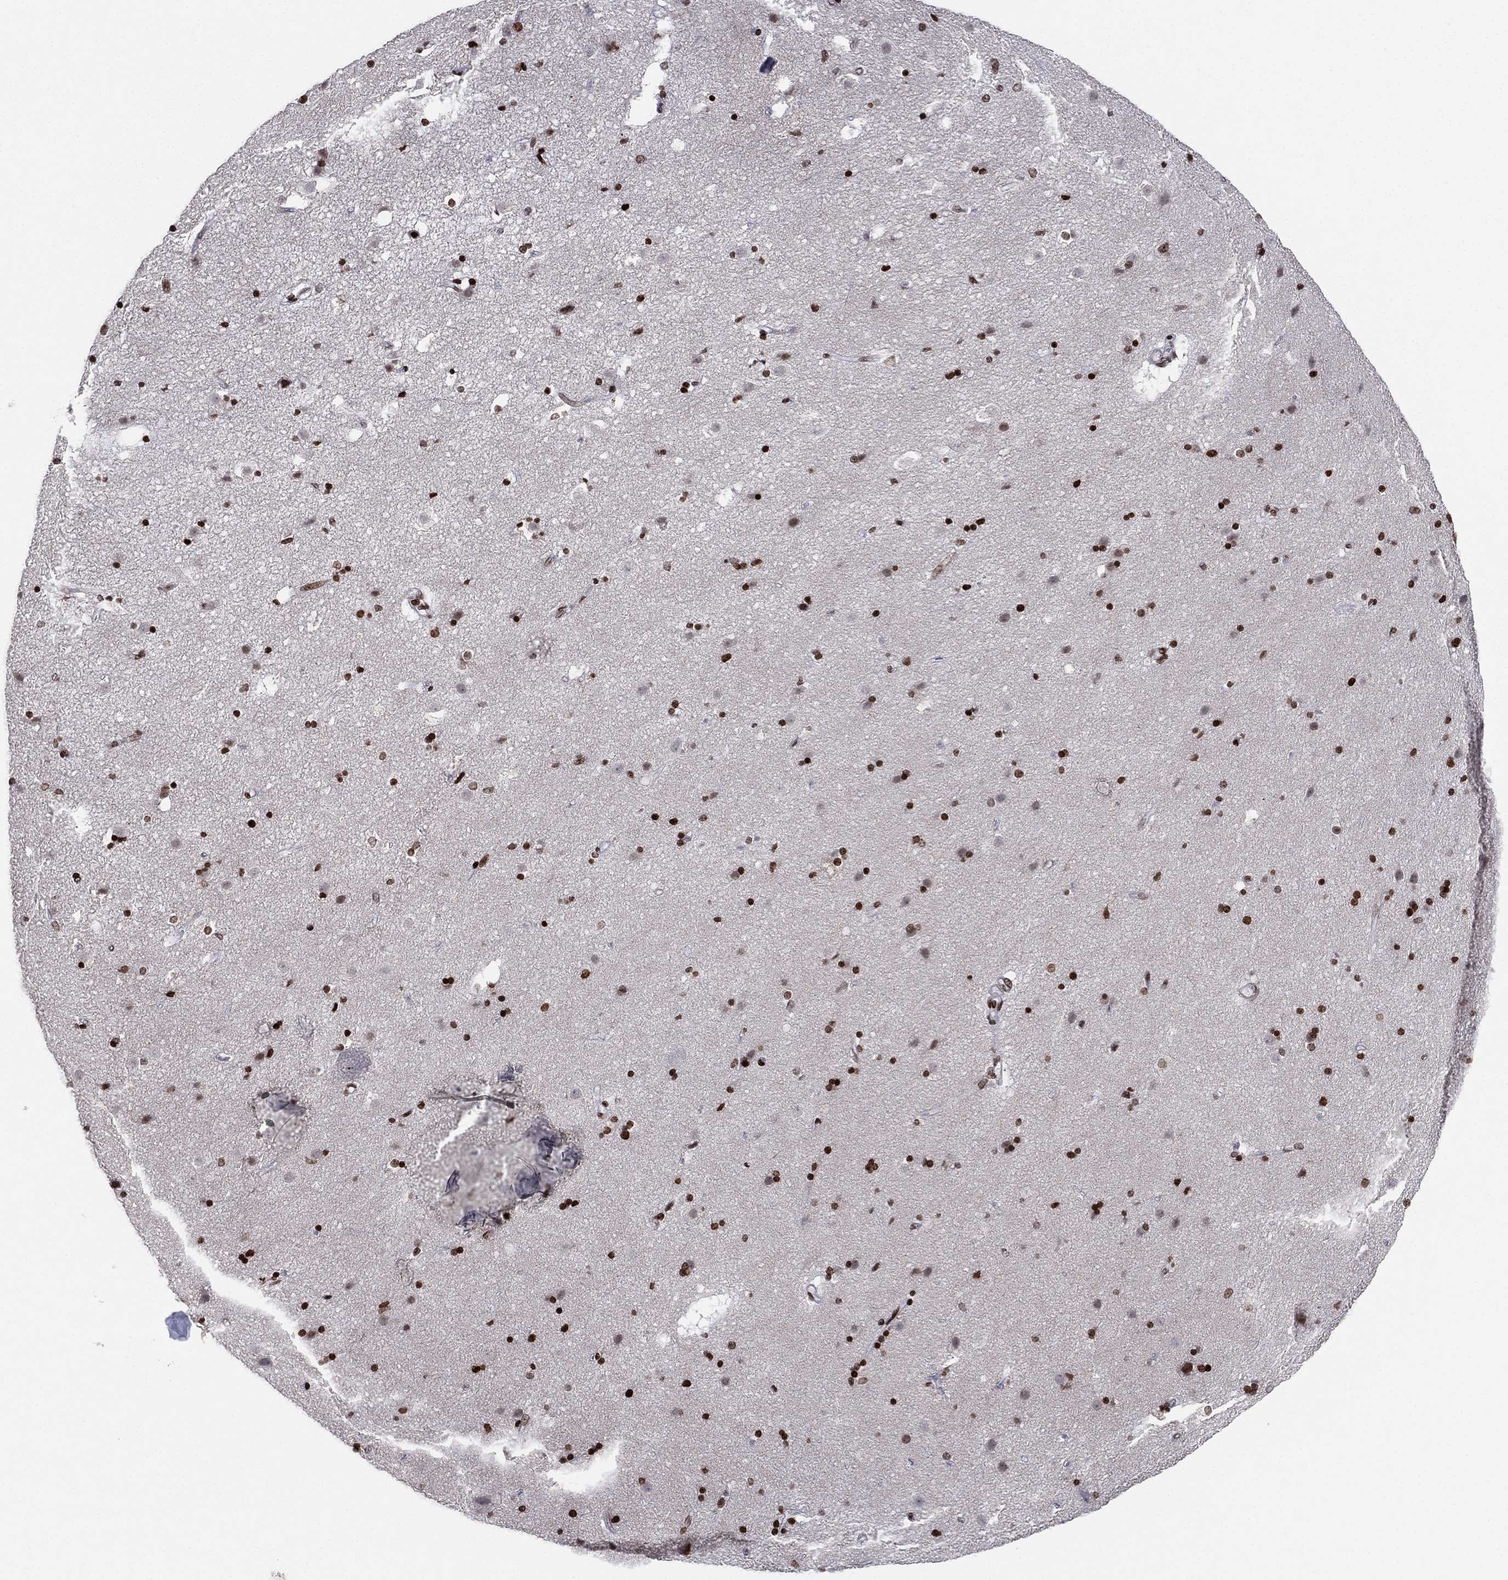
{"staining": {"intensity": "strong", "quantity": "25%-75%", "location": "nuclear"}, "tissue": "caudate", "cell_type": "Glial cells", "image_type": "normal", "snomed": [{"axis": "morphology", "description": "Normal tissue, NOS"}, {"axis": "topography", "description": "Lateral ventricle wall"}], "caption": "Immunohistochemical staining of unremarkable human caudate displays 25%-75% levels of strong nuclear protein positivity in approximately 25%-75% of glial cells. The protein of interest is stained brown, and the nuclei are stained in blue (DAB (3,3'-diaminobenzidine) IHC with brightfield microscopy, high magnification).", "gene": "MFSD14A", "patient": {"sex": "male", "age": 54}}